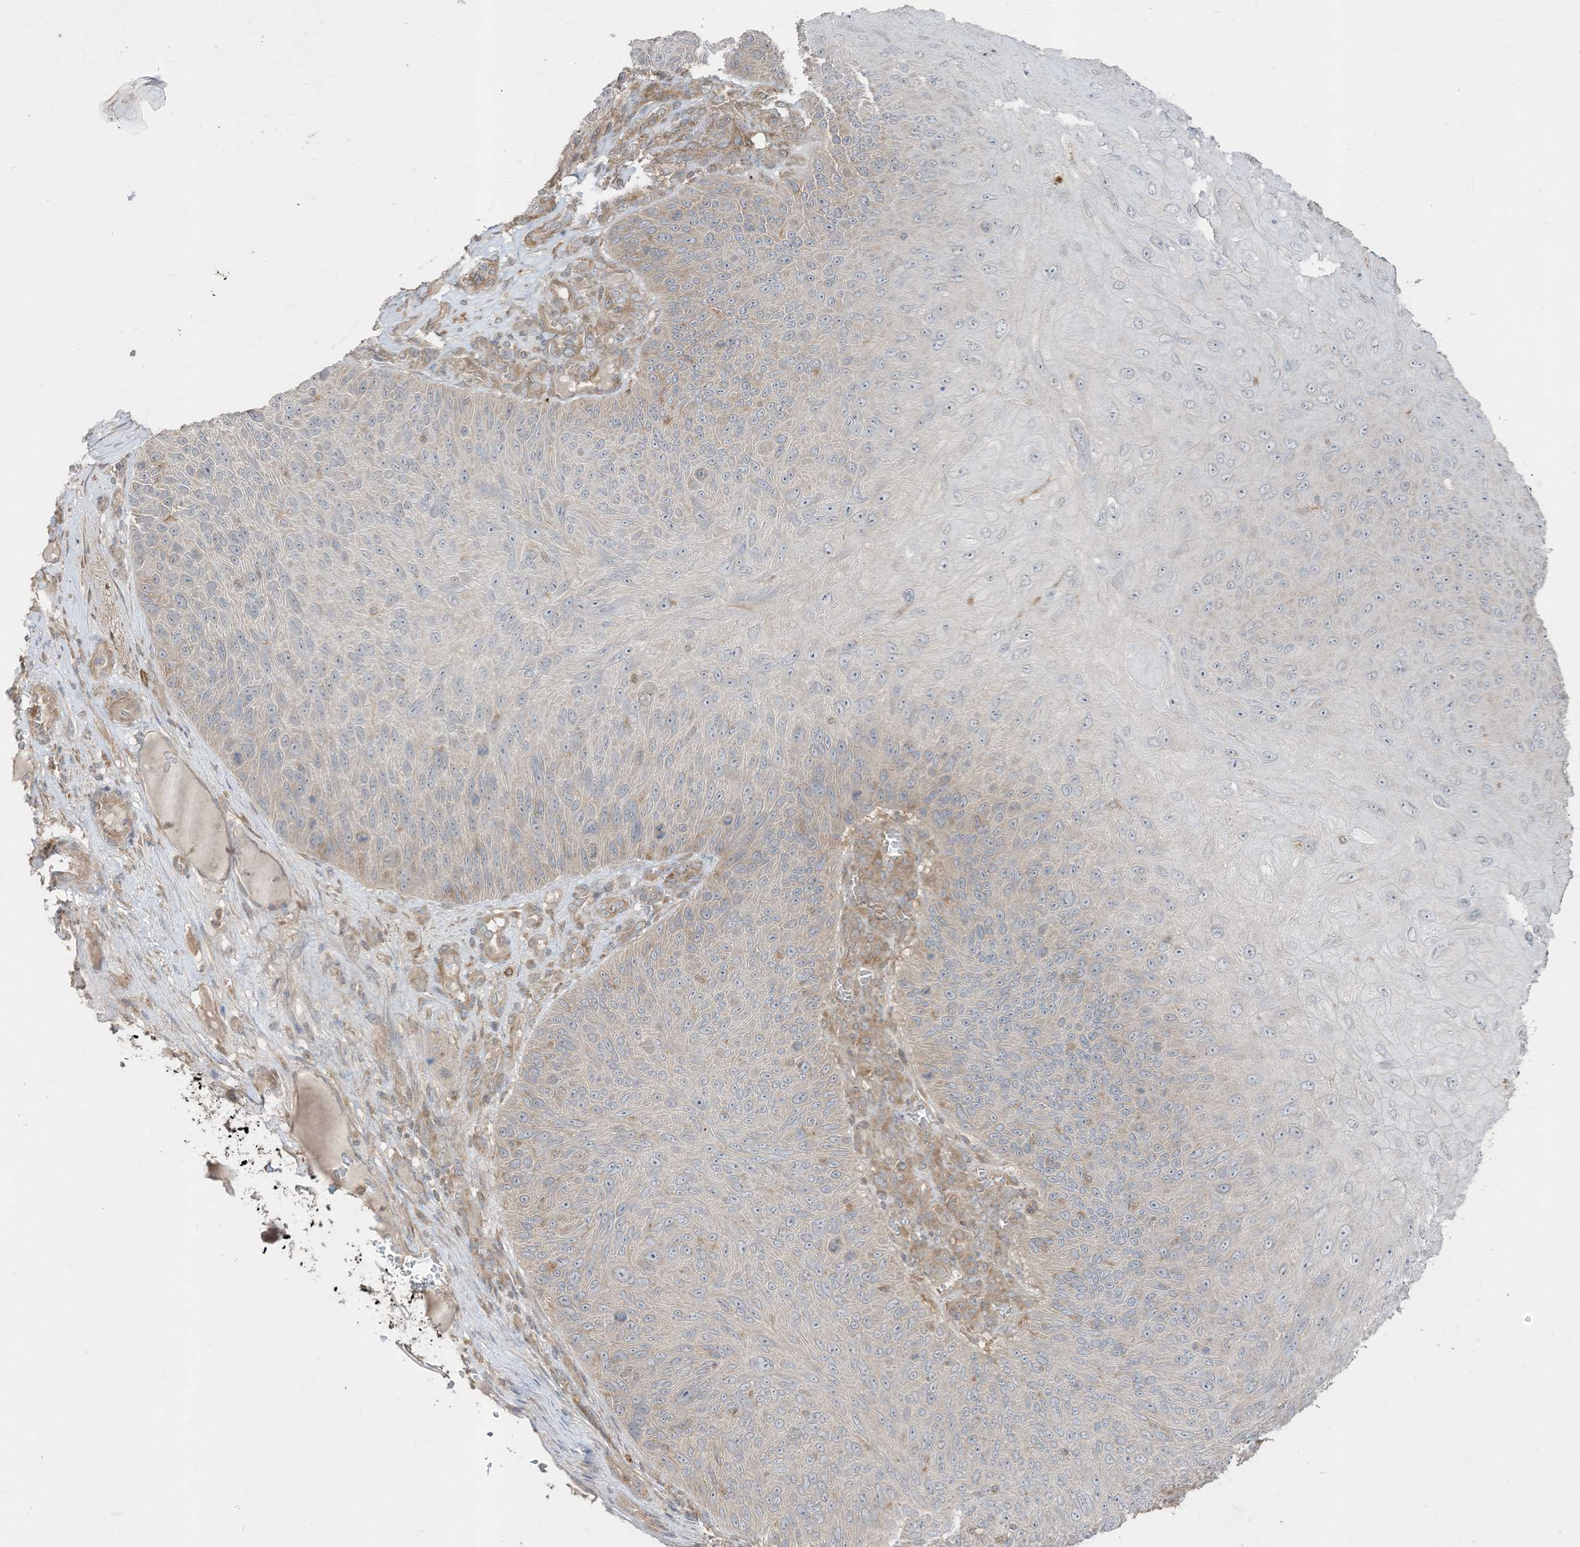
{"staining": {"intensity": "weak", "quantity": "<25%", "location": "cytoplasmic/membranous"}, "tissue": "skin cancer", "cell_type": "Tumor cells", "image_type": "cancer", "snomed": [{"axis": "morphology", "description": "Squamous cell carcinoma, NOS"}, {"axis": "topography", "description": "Skin"}], "caption": "Micrograph shows no significant protein staining in tumor cells of skin cancer (squamous cell carcinoma).", "gene": "LDAH", "patient": {"sex": "female", "age": 88}}